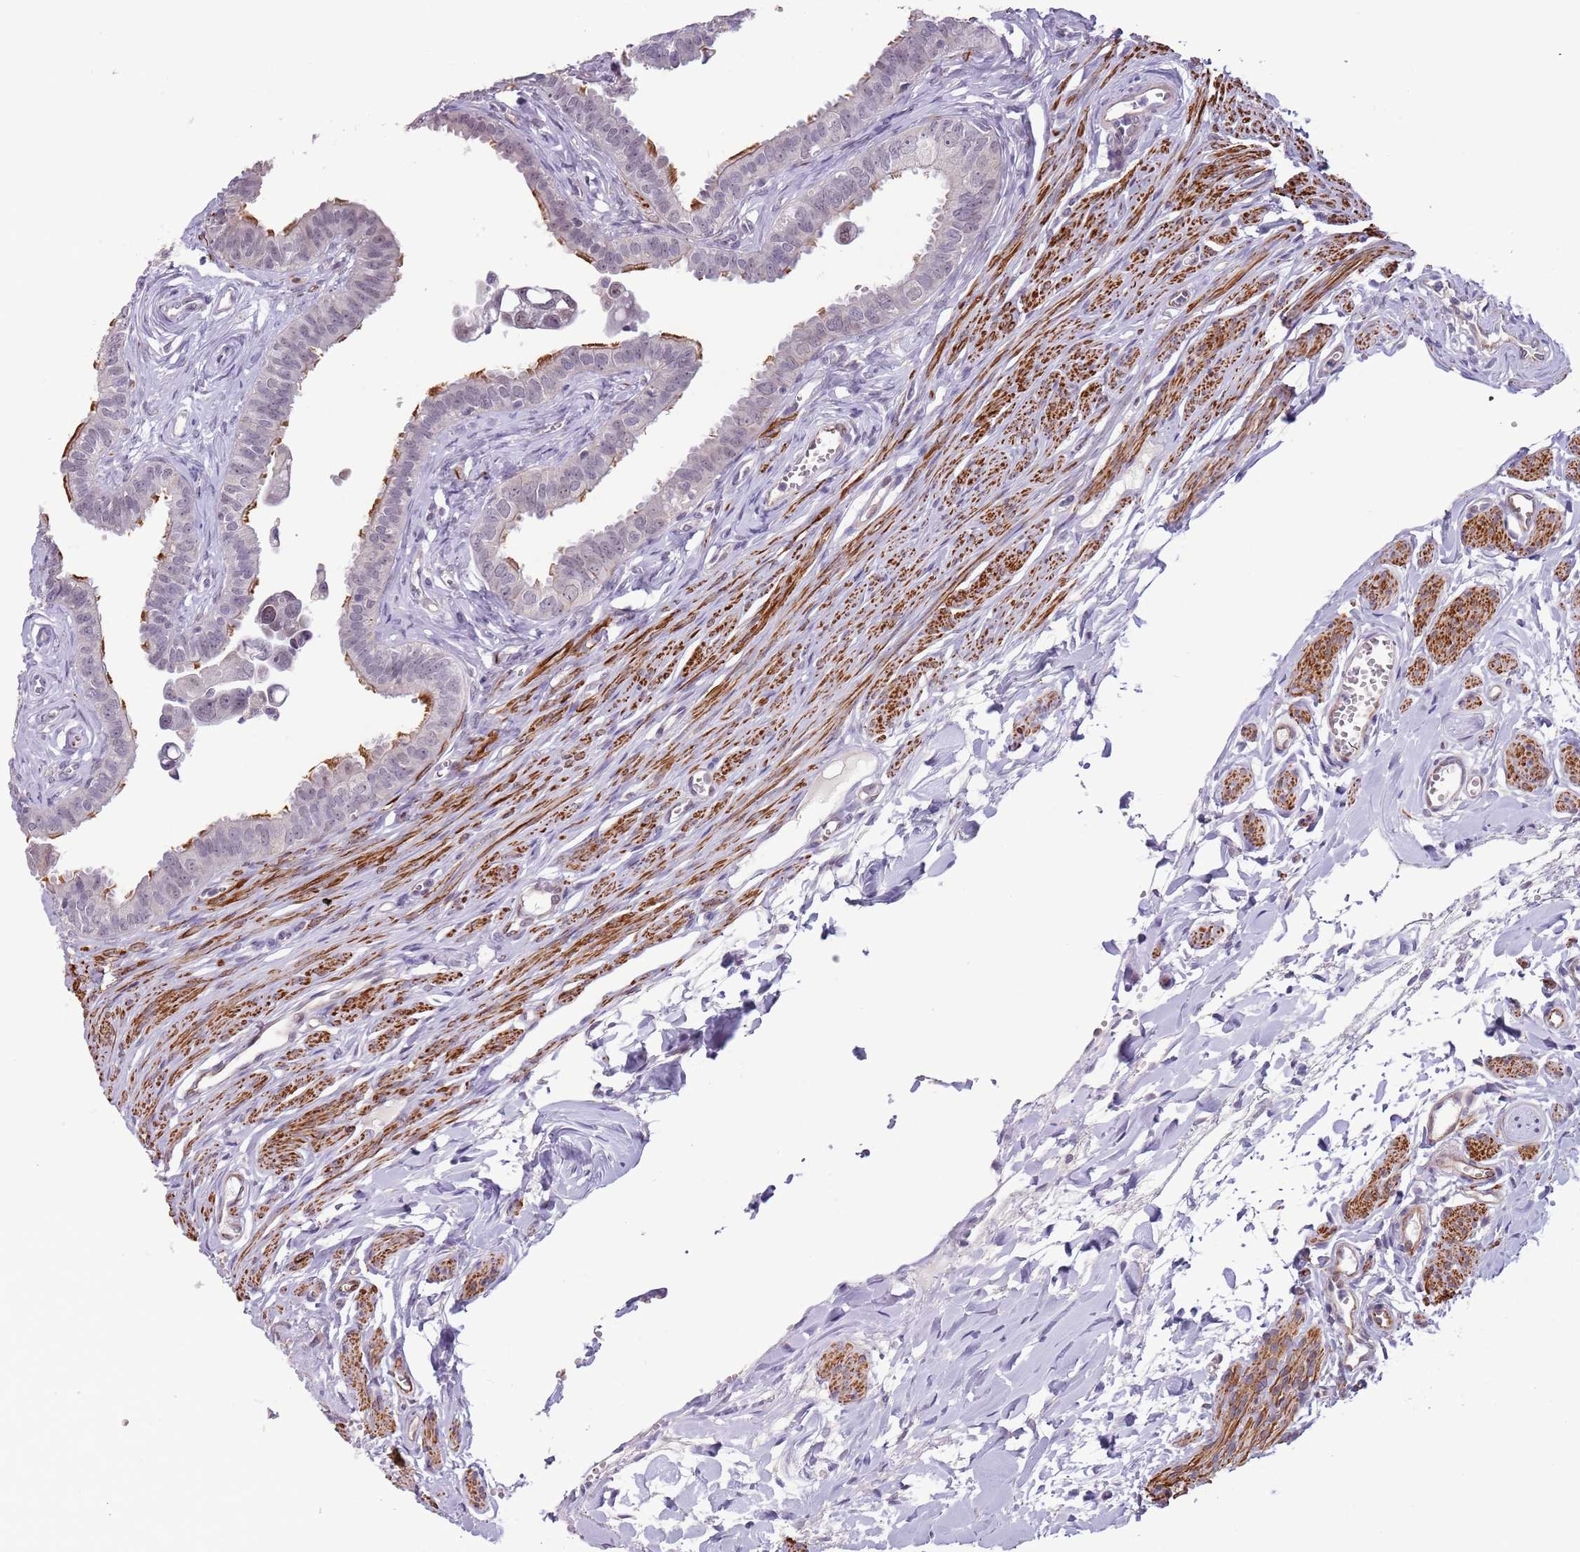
{"staining": {"intensity": "moderate", "quantity": "<25%", "location": "cytoplasmic/membranous"}, "tissue": "fallopian tube", "cell_type": "Glandular cells", "image_type": "normal", "snomed": [{"axis": "morphology", "description": "Normal tissue, NOS"}, {"axis": "morphology", "description": "Carcinoma, NOS"}, {"axis": "topography", "description": "Fallopian tube"}, {"axis": "topography", "description": "Ovary"}], "caption": "An immunohistochemistry image of unremarkable tissue is shown. Protein staining in brown highlights moderate cytoplasmic/membranous positivity in fallopian tube within glandular cells. The staining was performed using DAB, with brown indicating positive protein expression. Nuclei are stained blue with hematoxylin.", "gene": "ENSG00000271254", "patient": {"sex": "female", "age": 59}}